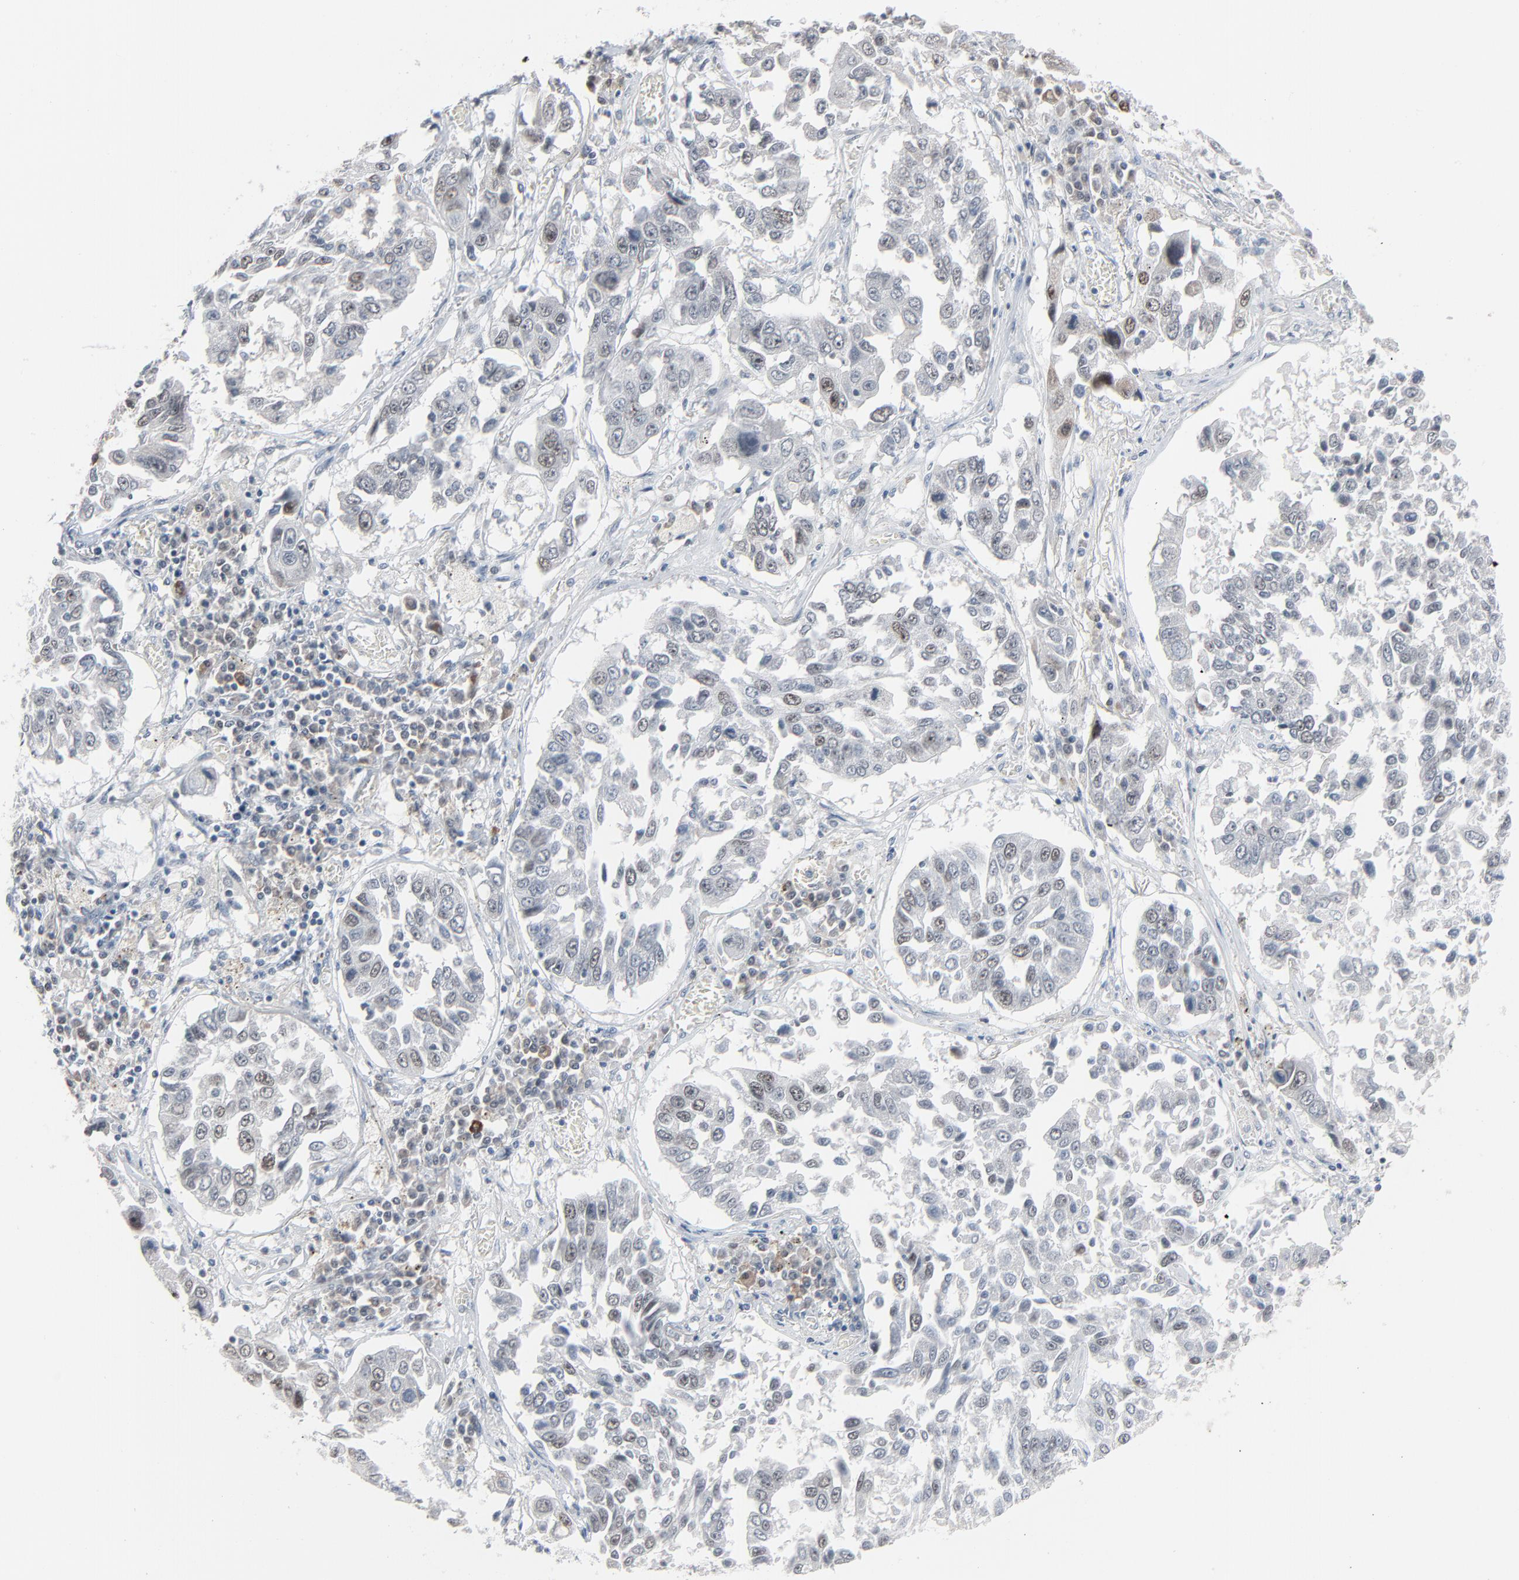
{"staining": {"intensity": "moderate", "quantity": "25%-75%", "location": "nuclear"}, "tissue": "lung cancer", "cell_type": "Tumor cells", "image_type": "cancer", "snomed": [{"axis": "morphology", "description": "Squamous cell carcinoma, NOS"}, {"axis": "topography", "description": "Lung"}], "caption": "Protein expression analysis of human lung cancer (squamous cell carcinoma) reveals moderate nuclear positivity in about 25%-75% of tumor cells.", "gene": "SAGE1", "patient": {"sex": "male", "age": 71}}